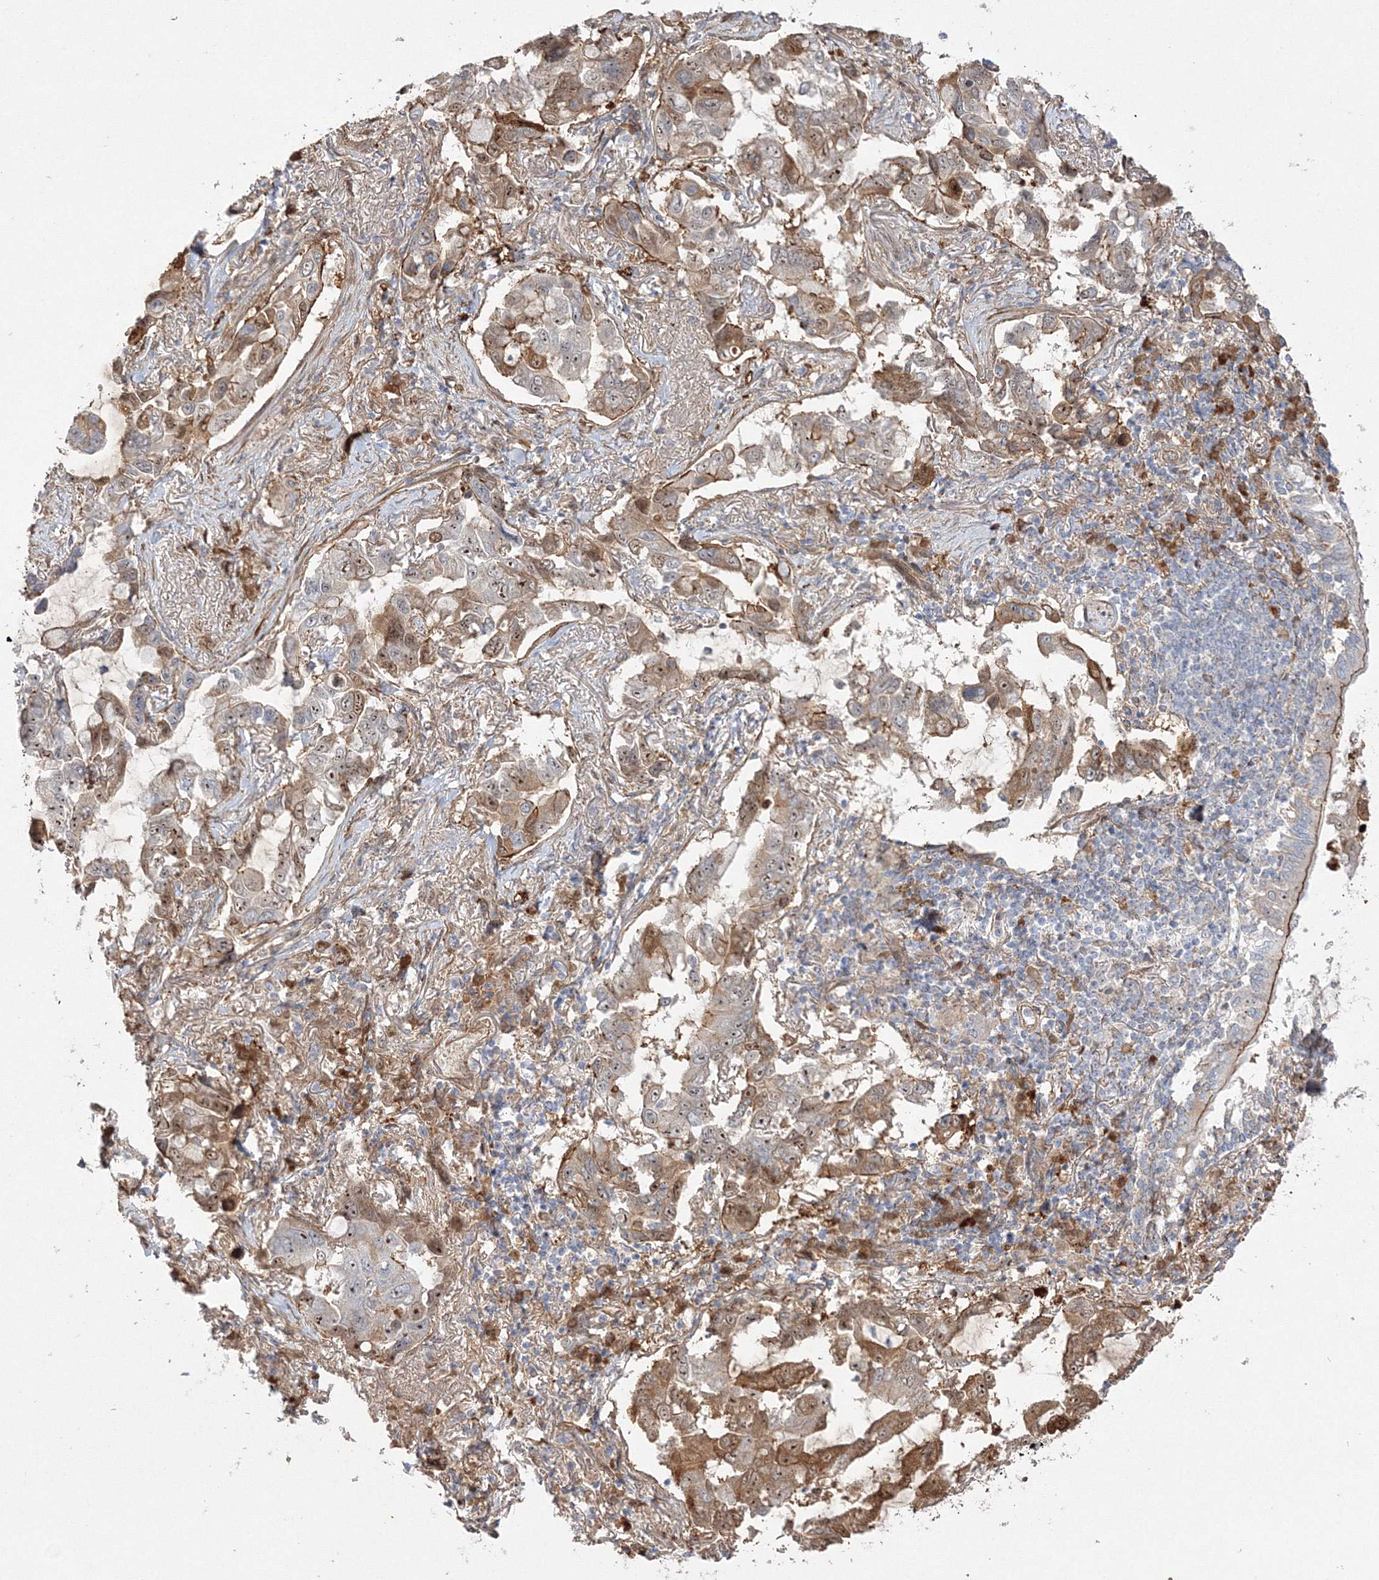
{"staining": {"intensity": "moderate", "quantity": ">75%", "location": "cytoplasmic/membranous,nuclear"}, "tissue": "lung cancer", "cell_type": "Tumor cells", "image_type": "cancer", "snomed": [{"axis": "morphology", "description": "Adenocarcinoma, NOS"}, {"axis": "topography", "description": "Lung"}], "caption": "This is an image of IHC staining of adenocarcinoma (lung), which shows moderate expression in the cytoplasmic/membranous and nuclear of tumor cells.", "gene": "NPM3", "patient": {"sex": "male", "age": 64}}